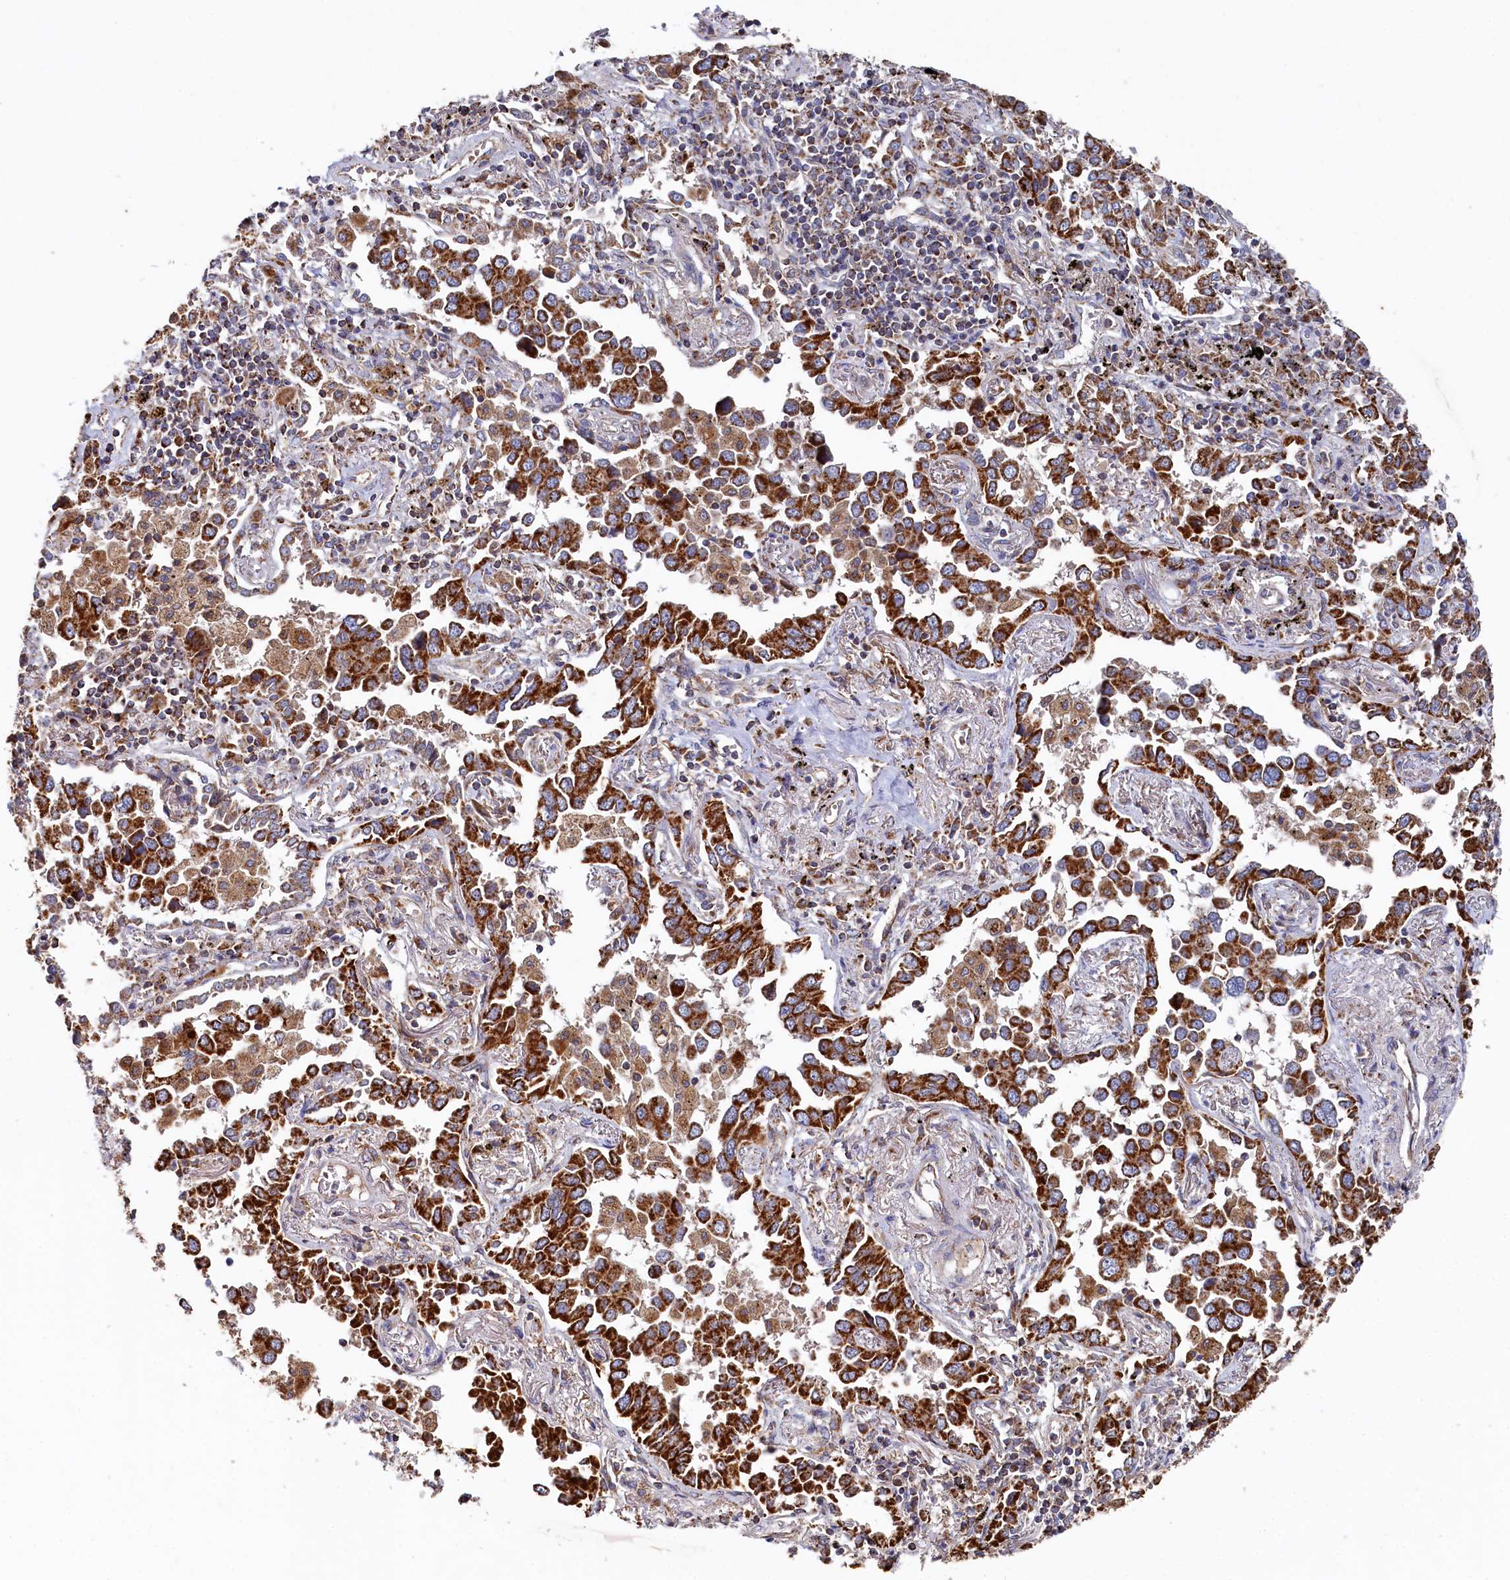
{"staining": {"intensity": "strong", "quantity": ">75%", "location": "cytoplasmic/membranous"}, "tissue": "lung cancer", "cell_type": "Tumor cells", "image_type": "cancer", "snomed": [{"axis": "morphology", "description": "Adenocarcinoma, NOS"}, {"axis": "topography", "description": "Lung"}], "caption": "Lung cancer stained with IHC reveals strong cytoplasmic/membranous expression in about >75% of tumor cells.", "gene": "HAUS2", "patient": {"sex": "male", "age": 67}}